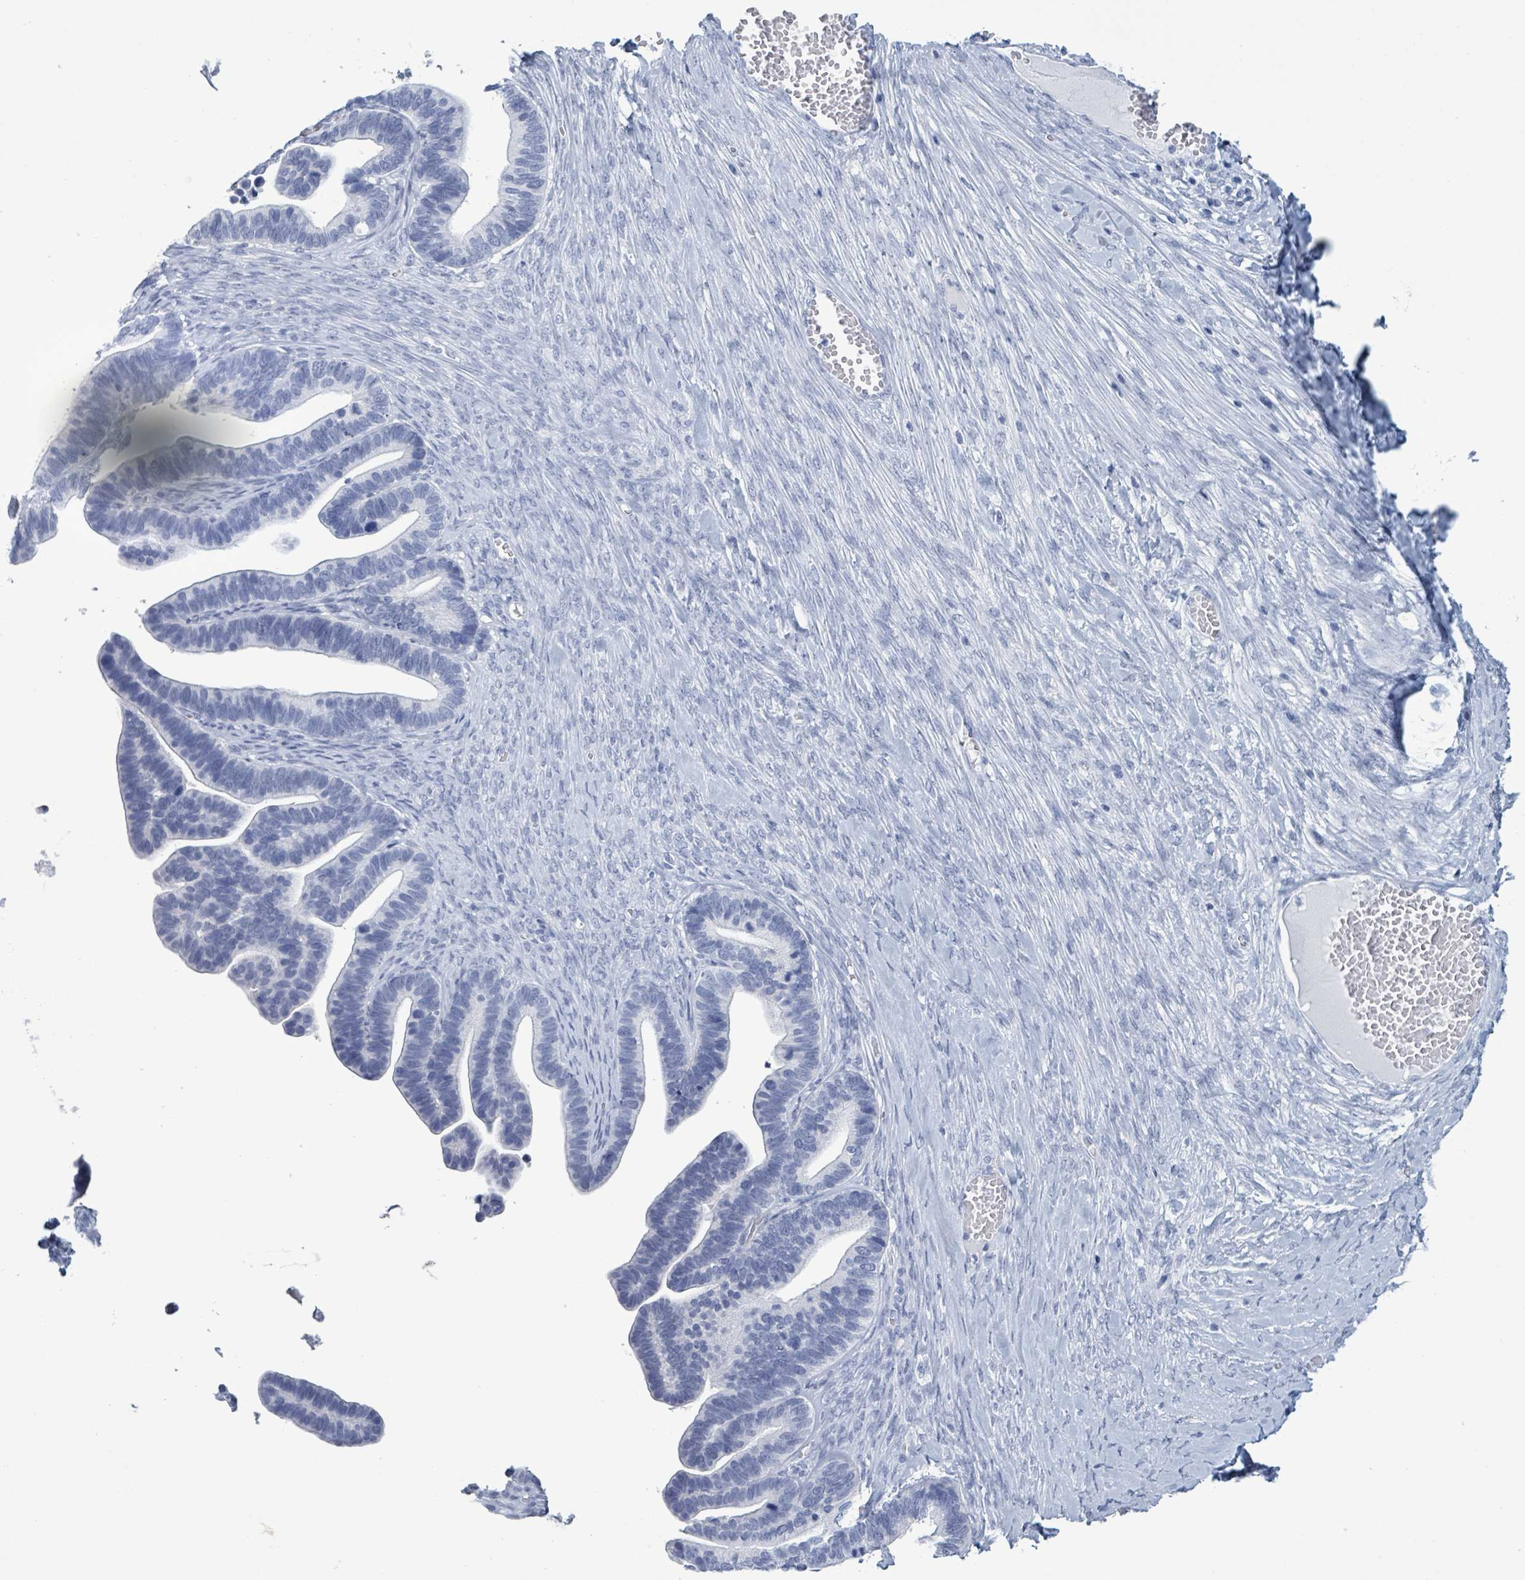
{"staining": {"intensity": "negative", "quantity": "none", "location": "none"}, "tissue": "ovarian cancer", "cell_type": "Tumor cells", "image_type": "cancer", "snomed": [{"axis": "morphology", "description": "Cystadenocarcinoma, serous, NOS"}, {"axis": "topography", "description": "Ovary"}], "caption": "Immunohistochemical staining of serous cystadenocarcinoma (ovarian) displays no significant expression in tumor cells. (DAB (3,3'-diaminobenzidine) immunohistochemistry (IHC), high magnification).", "gene": "NKX2-1", "patient": {"sex": "female", "age": 56}}